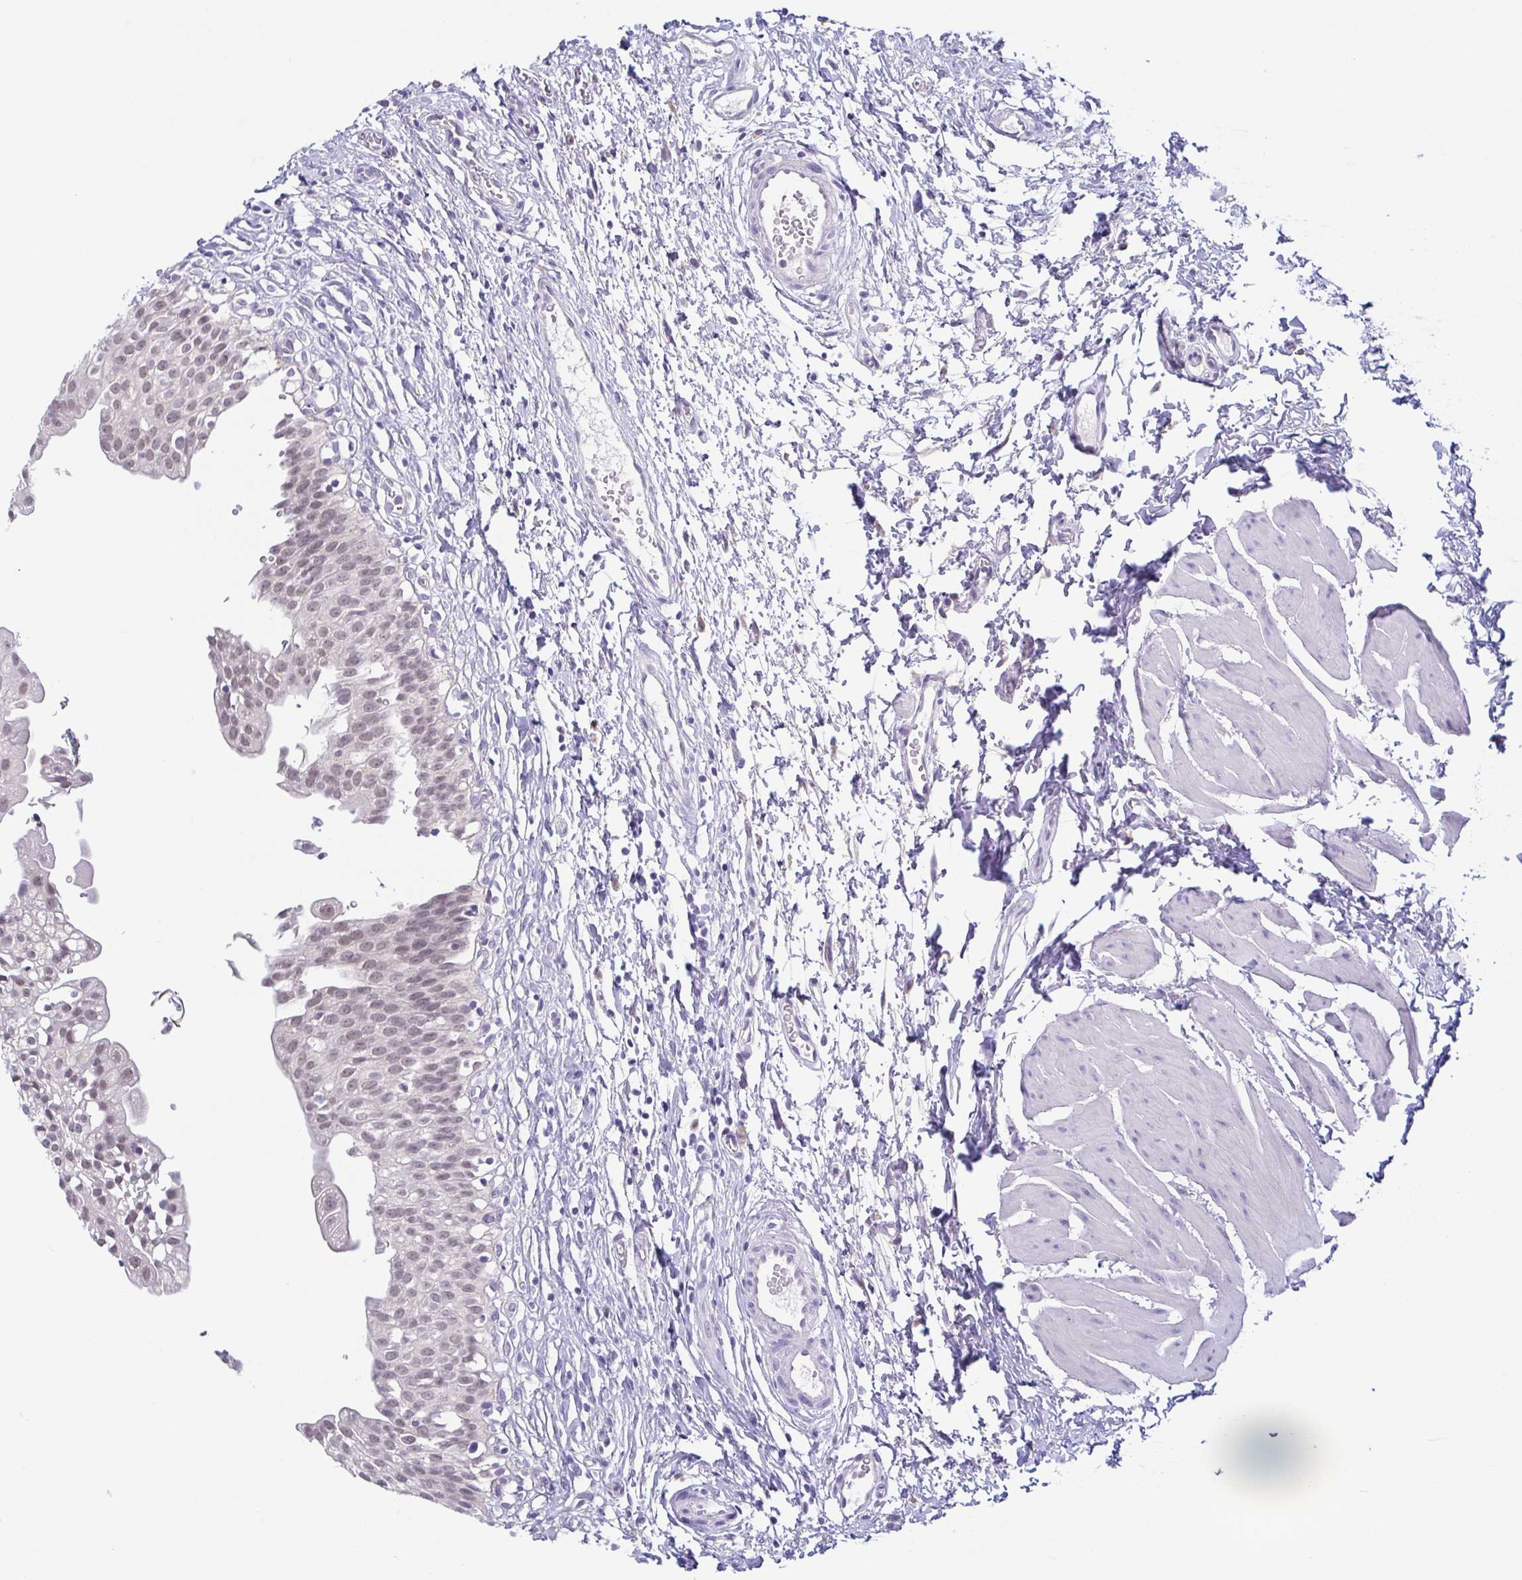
{"staining": {"intensity": "weak", "quantity": "<25%", "location": "nuclear"}, "tissue": "urinary bladder", "cell_type": "Urothelial cells", "image_type": "normal", "snomed": [{"axis": "morphology", "description": "Normal tissue, NOS"}, {"axis": "topography", "description": "Urinary bladder"}], "caption": "Photomicrograph shows no significant protein staining in urothelial cells of unremarkable urinary bladder.", "gene": "UBE2Q1", "patient": {"sex": "male", "age": 51}}